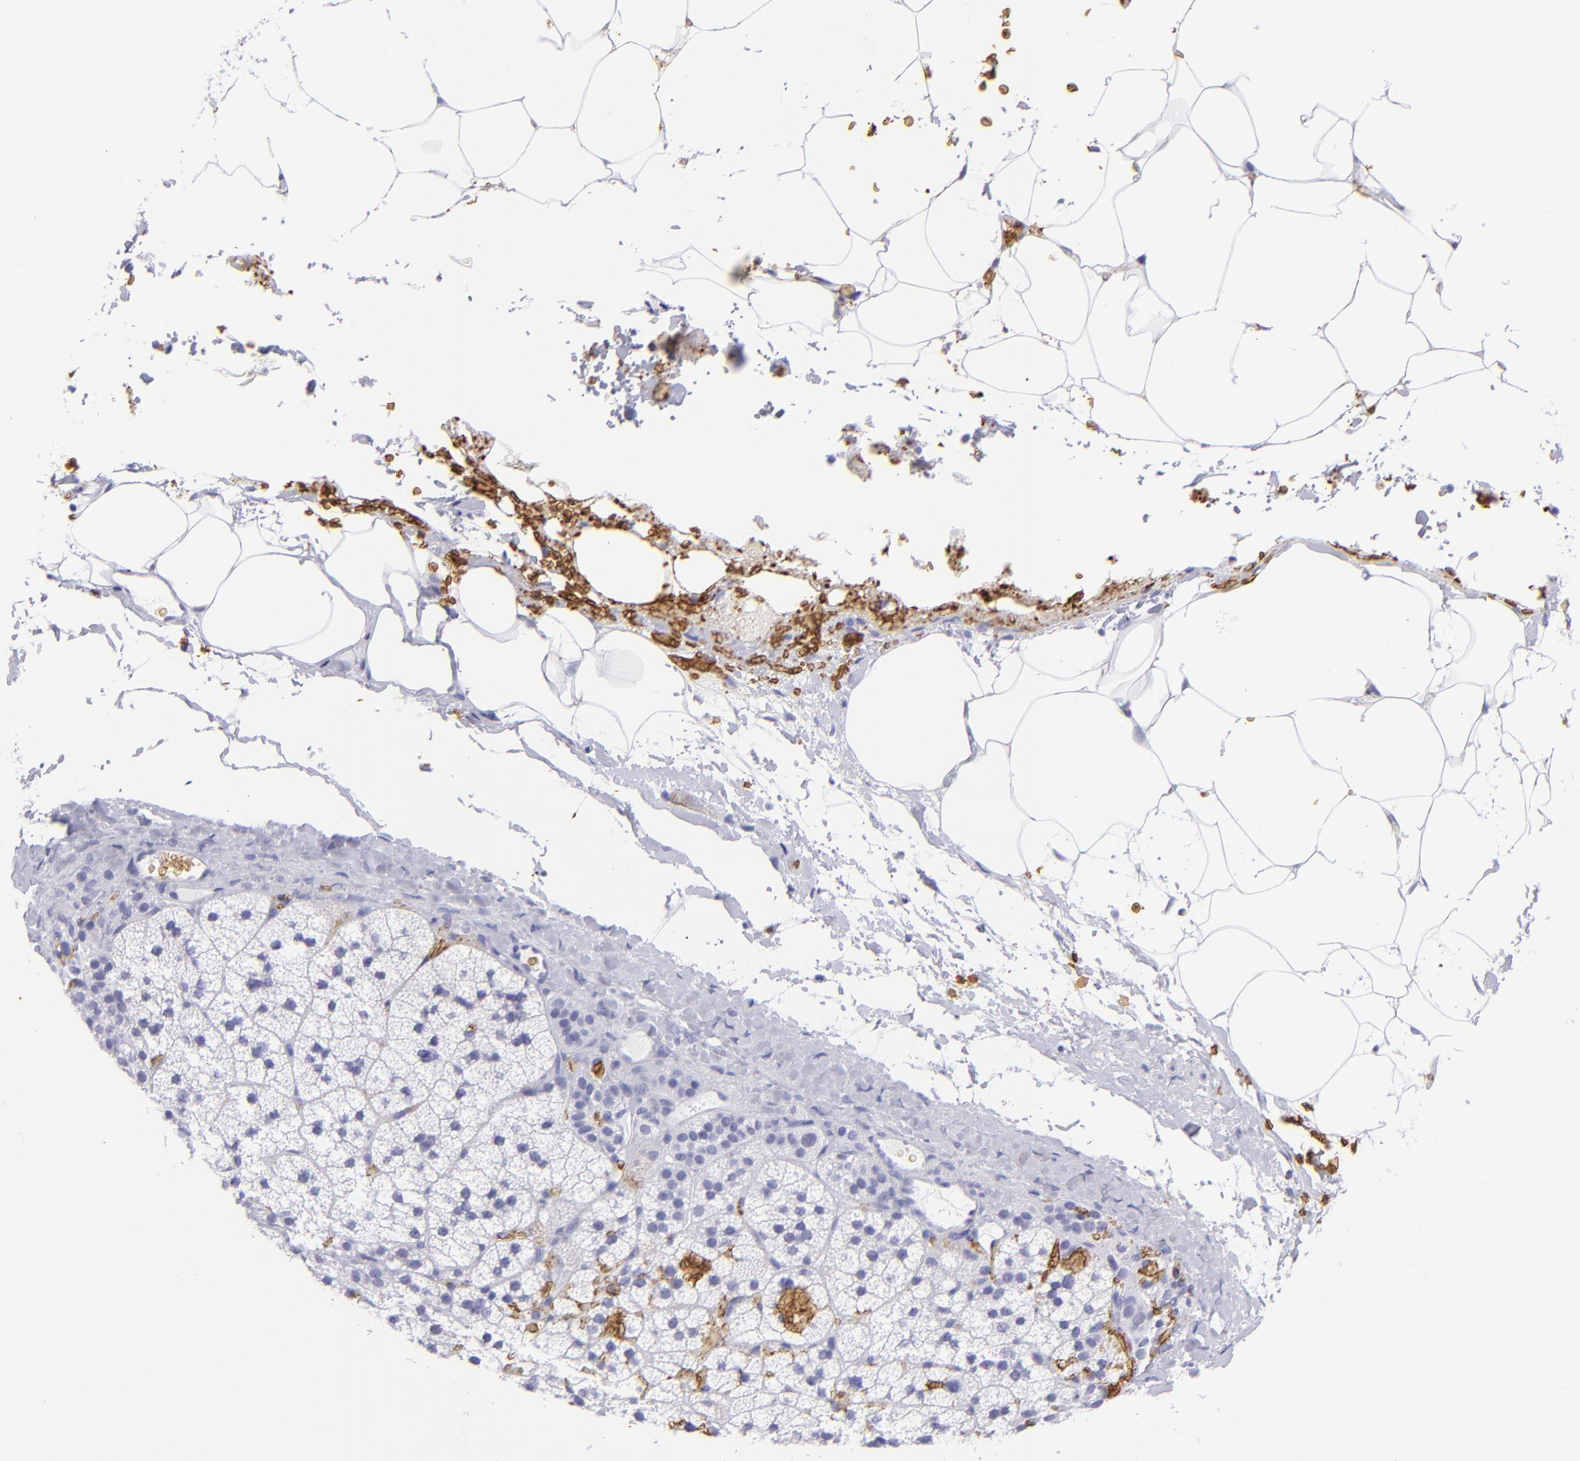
{"staining": {"intensity": "negative", "quantity": "none", "location": "none"}, "tissue": "adrenal gland", "cell_type": "Glandular cells", "image_type": "normal", "snomed": [{"axis": "morphology", "description": "Normal tissue, NOS"}, {"axis": "topography", "description": "Adrenal gland"}], "caption": "A high-resolution image shows IHC staining of benign adrenal gland, which demonstrates no significant expression in glandular cells. Nuclei are stained in blue.", "gene": "GYPA", "patient": {"sex": "male", "age": 35}}